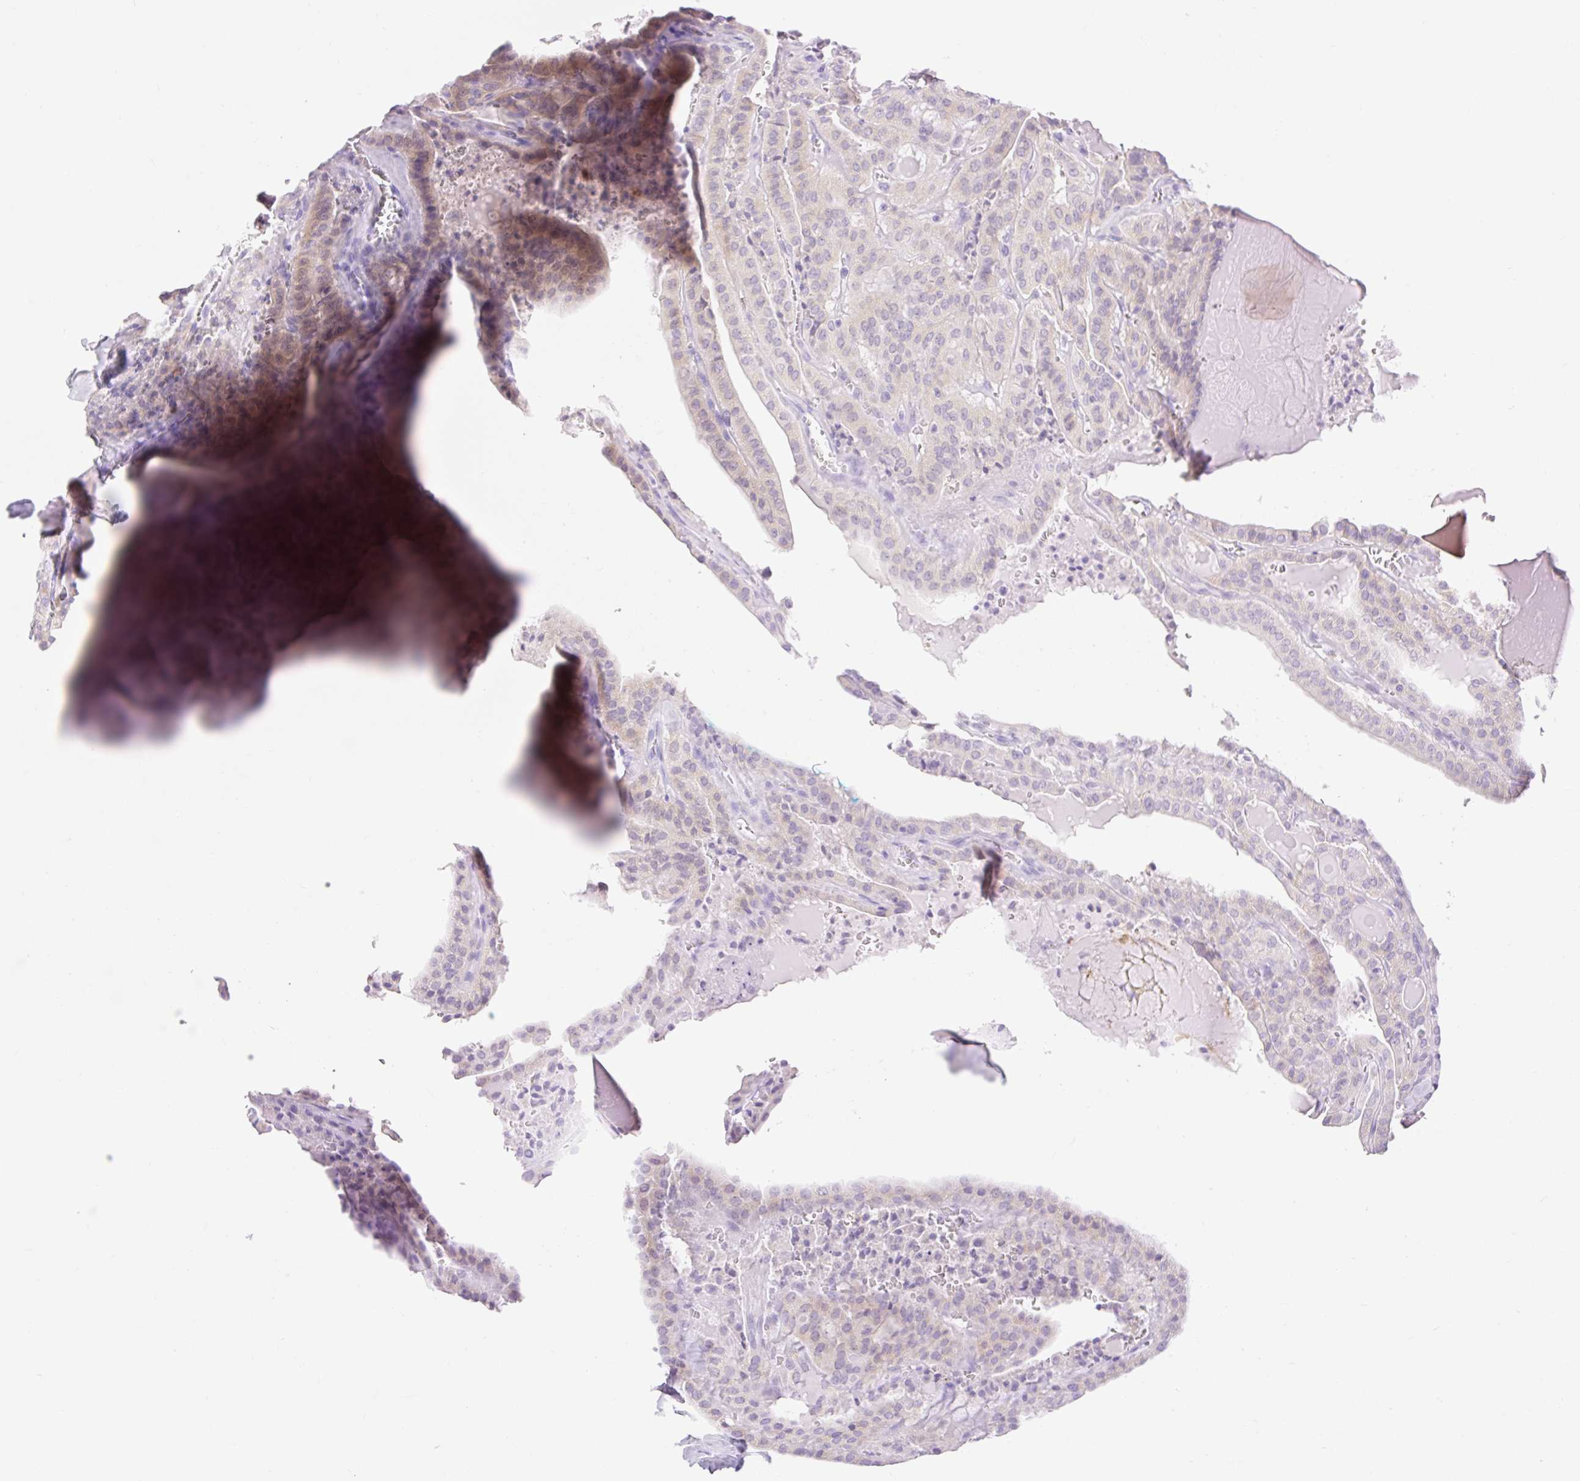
{"staining": {"intensity": "negative", "quantity": "none", "location": "none"}, "tissue": "thyroid cancer", "cell_type": "Tumor cells", "image_type": "cancer", "snomed": [{"axis": "morphology", "description": "Papillary adenocarcinoma, NOS"}, {"axis": "topography", "description": "Thyroid gland"}], "caption": "Immunohistochemical staining of human thyroid cancer shows no significant staining in tumor cells.", "gene": "SLC25A40", "patient": {"sex": "male", "age": 52}}